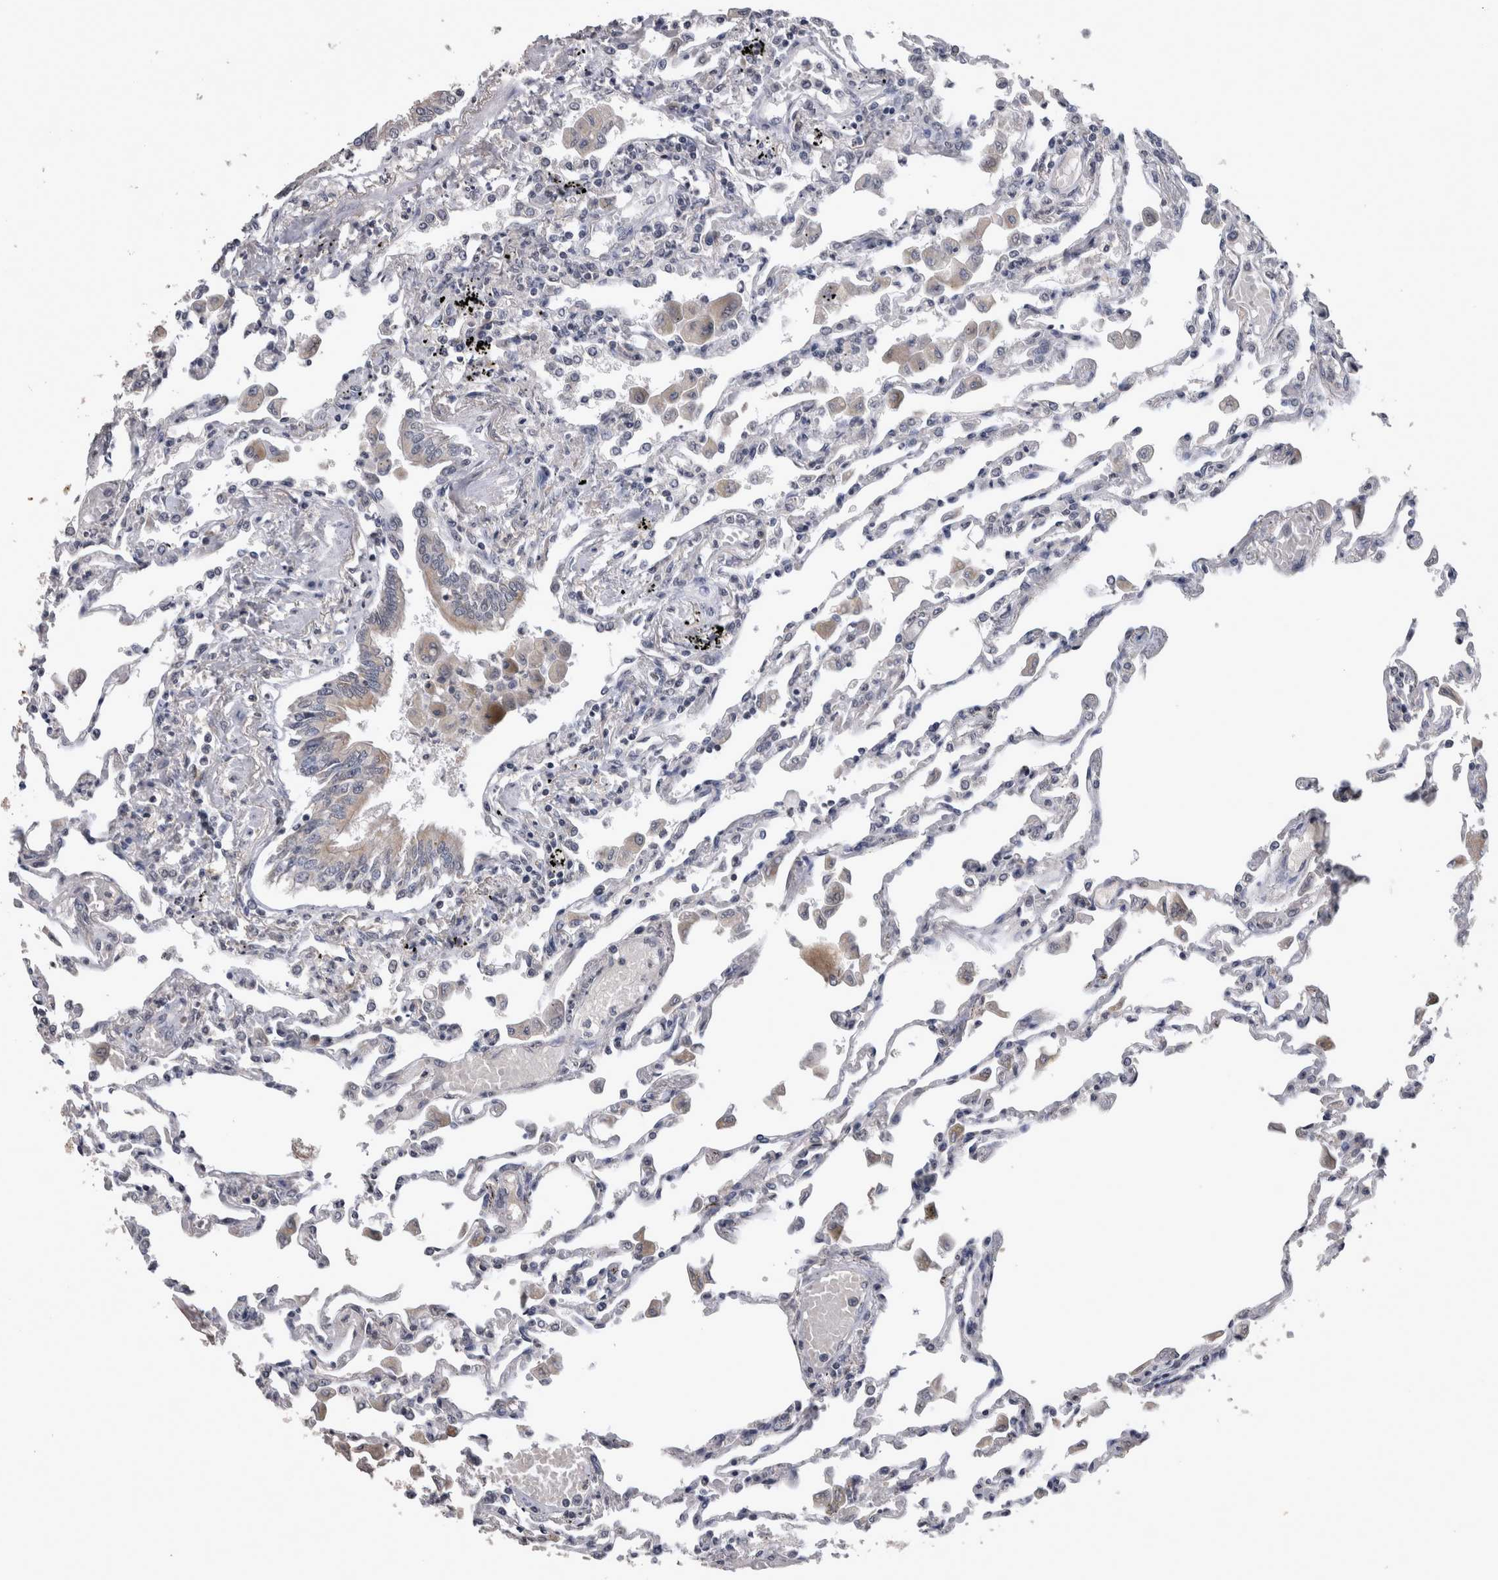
{"staining": {"intensity": "negative", "quantity": "none", "location": "none"}, "tissue": "lung", "cell_type": "Alveolar cells", "image_type": "normal", "snomed": [{"axis": "morphology", "description": "Normal tissue, NOS"}, {"axis": "topography", "description": "Bronchus"}, {"axis": "topography", "description": "Lung"}], "caption": "Immunohistochemical staining of unremarkable lung exhibits no significant staining in alveolar cells. (DAB (3,3'-diaminobenzidine) immunohistochemistry visualized using brightfield microscopy, high magnification).", "gene": "WNT7A", "patient": {"sex": "female", "age": 49}}